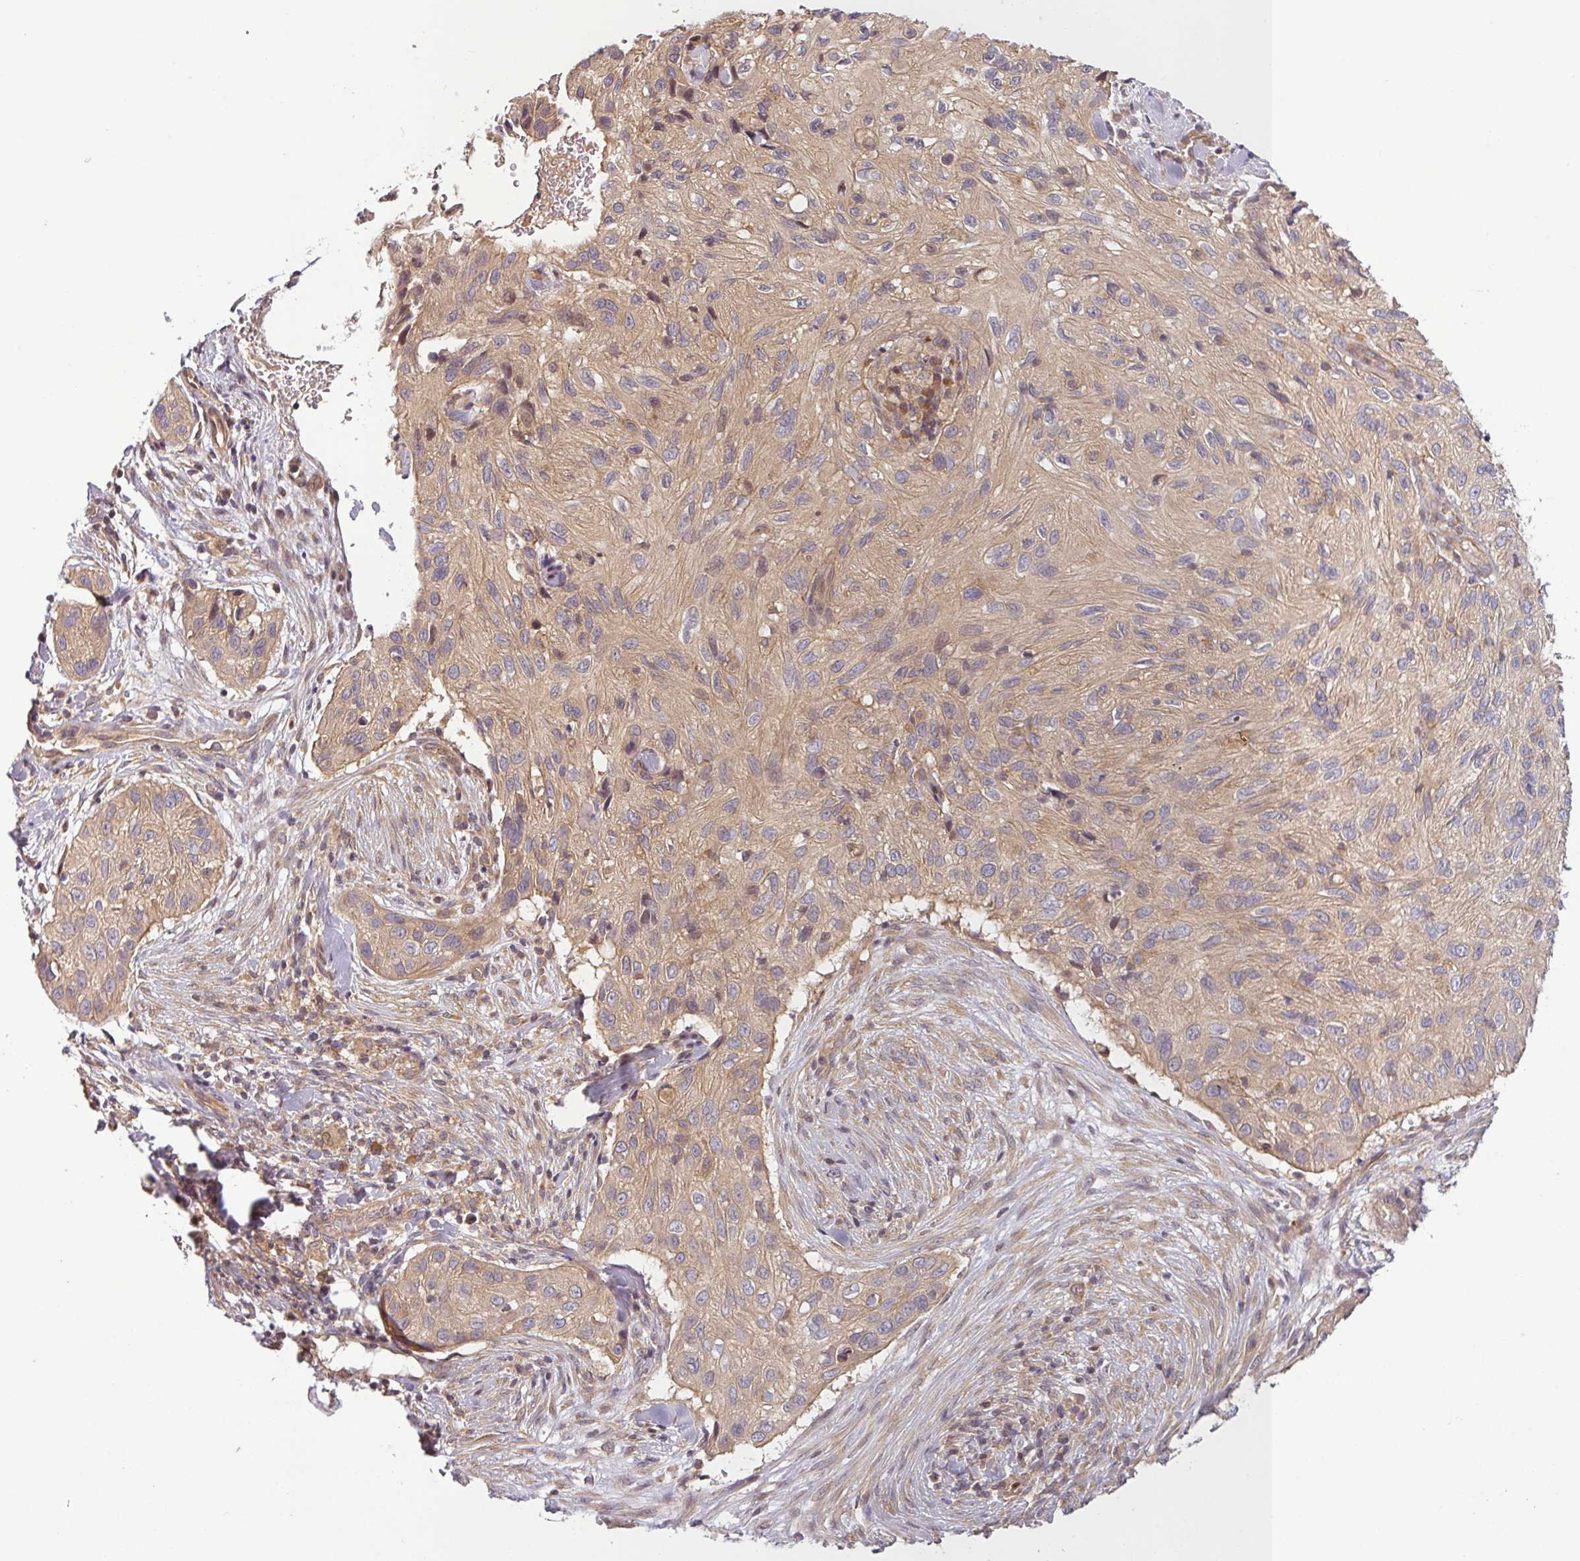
{"staining": {"intensity": "weak", "quantity": ">75%", "location": "cytoplasmic/membranous"}, "tissue": "skin cancer", "cell_type": "Tumor cells", "image_type": "cancer", "snomed": [{"axis": "morphology", "description": "Squamous cell carcinoma, NOS"}, {"axis": "topography", "description": "Skin"}], "caption": "Brown immunohistochemical staining in human skin cancer displays weak cytoplasmic/membranous positivity in approximately >75% of tumor cells.", "gene": "RNF31", "patient": {"sex": "male", "age": 82}}